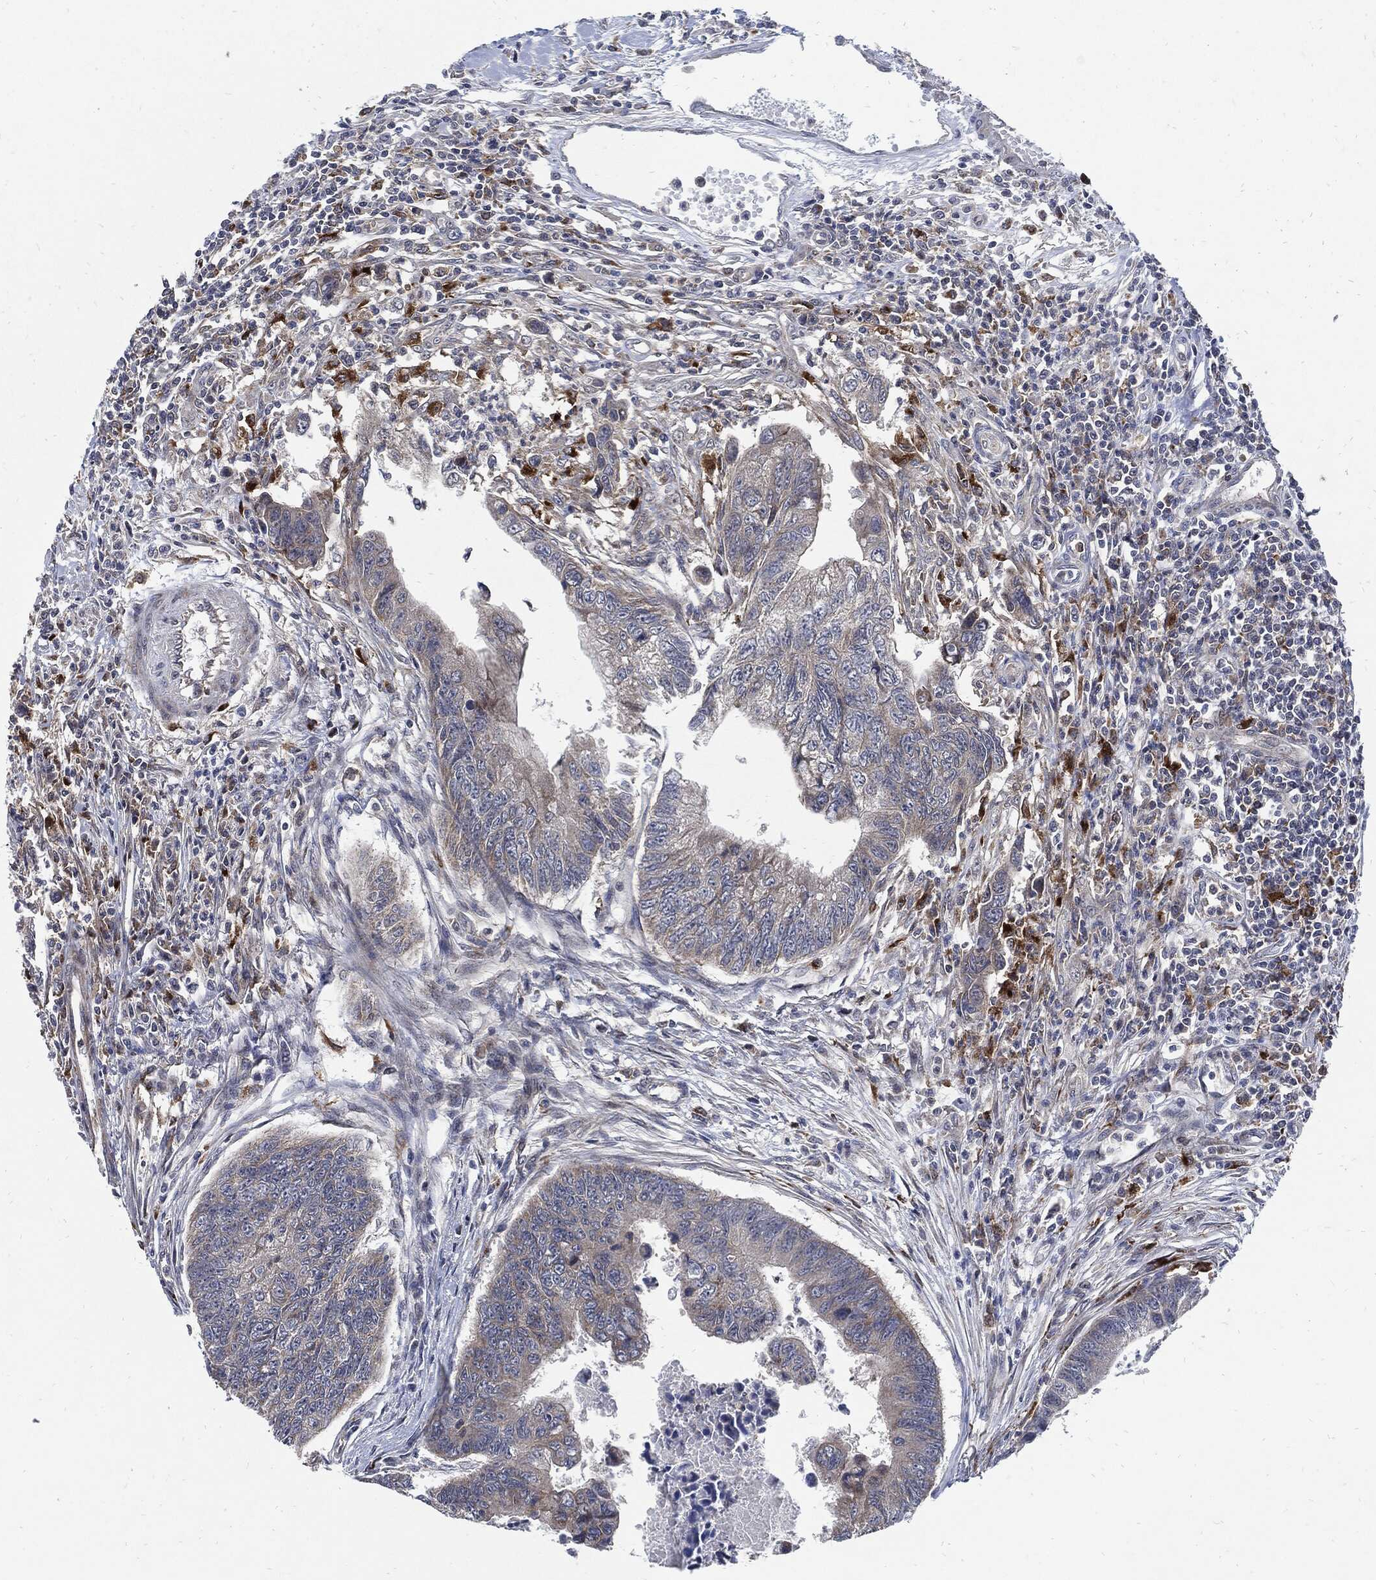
{"staining": {"intensity": "negative", "quantity": "none", "location": "none"}, "tissue": "colorectal cancer", "cell_type": "Tumor cells", "image_type": "cancer", "snomed": [{"axis": "morphology", "description": "Adenocarcinoma, NOS"}, {"axis": "topography", "description": "Colon"}], "caption": "An immunohistochemistry (IHC) image of adenocarcinoma (colorectal) is shown. There is no staining in tumor cells of adenocarcinoma (colorectal).", "gene": "SLC31A2", "patient": {"sex": "female", "age": 65}}